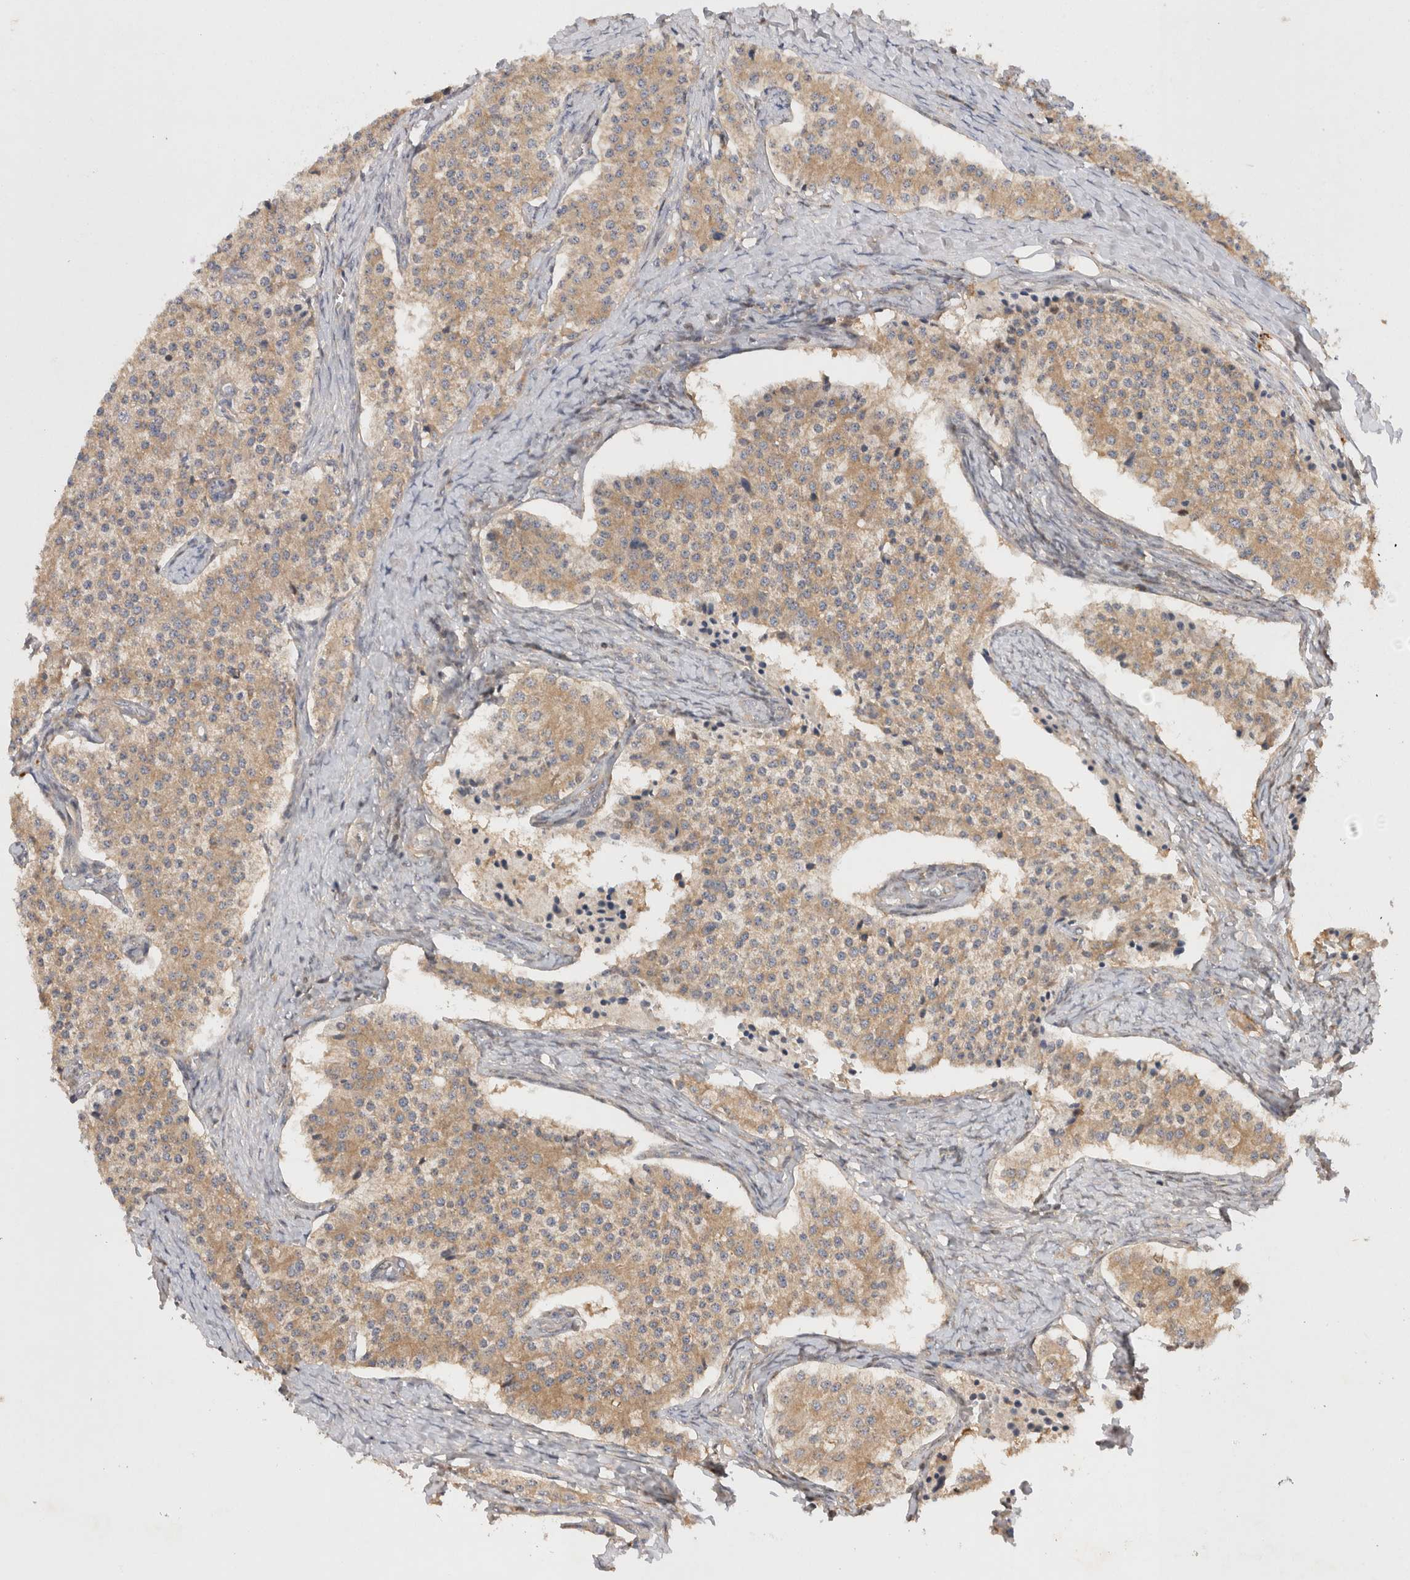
{"staining": {"intensity": "weak", "quantity": ">75%", "location": "cytoplasmic/membranous"}, "tissue": "carcinoid", "cell_type": "Tumor cells", "image_type": "cancer", "snomed": [{"axis": "morphology", "description": "Carcinoid, malignant, NOS"}, {"axis": "topography", "description": "Colon"}], "caption": "Immunohistochemical staining of human malignant carcinoid exhibits weak cytoplasmic/membranous protein expression in about >75% of tumor cells. (DAB (3,3'-diaminobenzidine) IHC, brown staining for protein, blue staining for nuclei).", "gene": "HTT", "patient": {"sex": "female", "age": 52}}